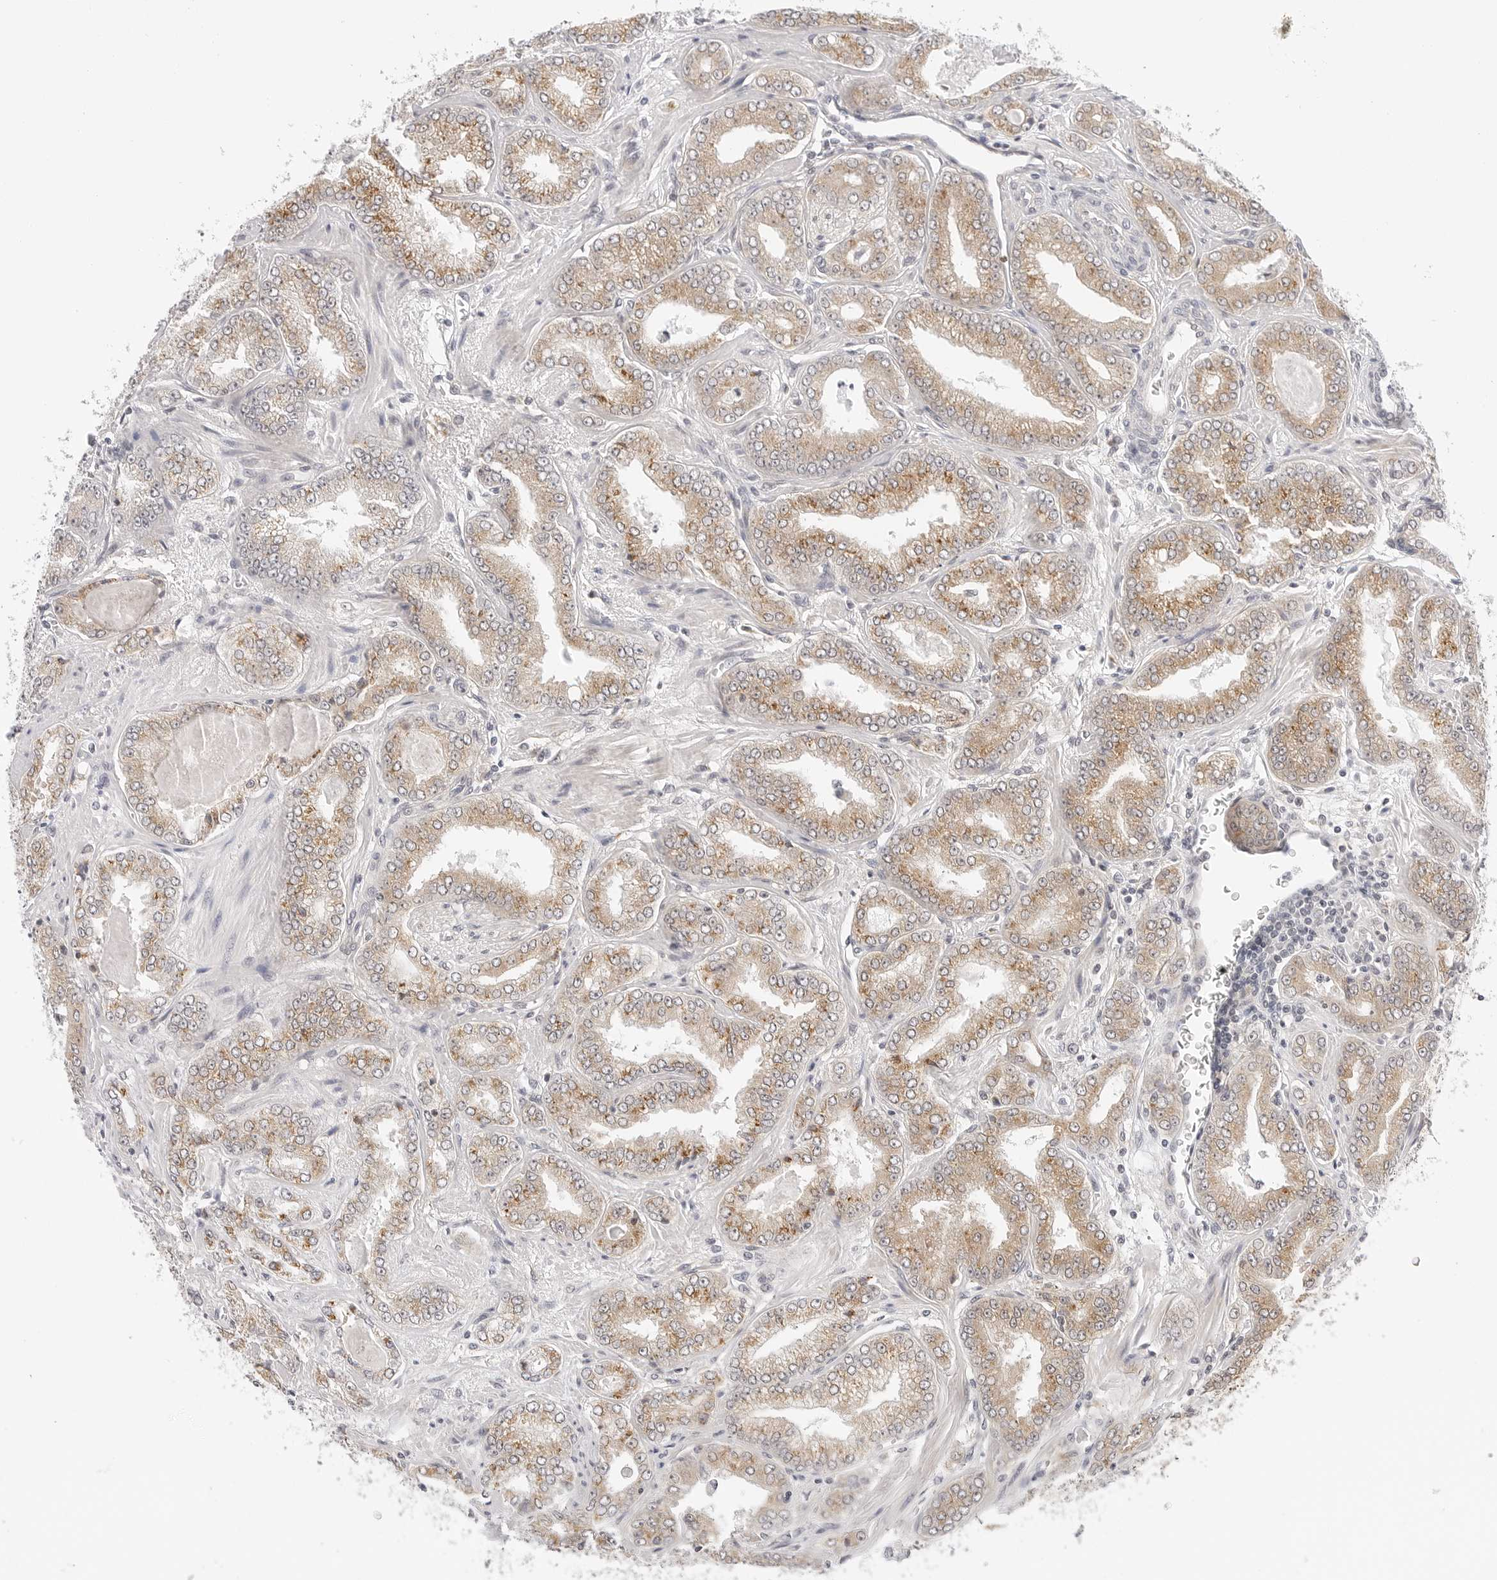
{"staining": {"intensity": "moderate", "quantity": "25%-75%", "location": "cytoplasmic/membranous"}, "tissue": "prostate cancer", "cell_type": "Tumor cells", "image_type": "cancer", "snomed": [{"axis": "morphology", "description": "Adenocarcinoma, High grade"}, {"axis": "topography", "description": "Prostate"}], "caption": "This histopathology image reveals prostate adenocarcinoma (high-grade) stained with immunohistochemistry to label a protein in brown. The cytoplasmic/membranous of tumor cells show moderate positivity for the protein. Nuclei are counter-stained blue.", "gene": "TCP1", "patient": {"sex": "male", "age": 71}}